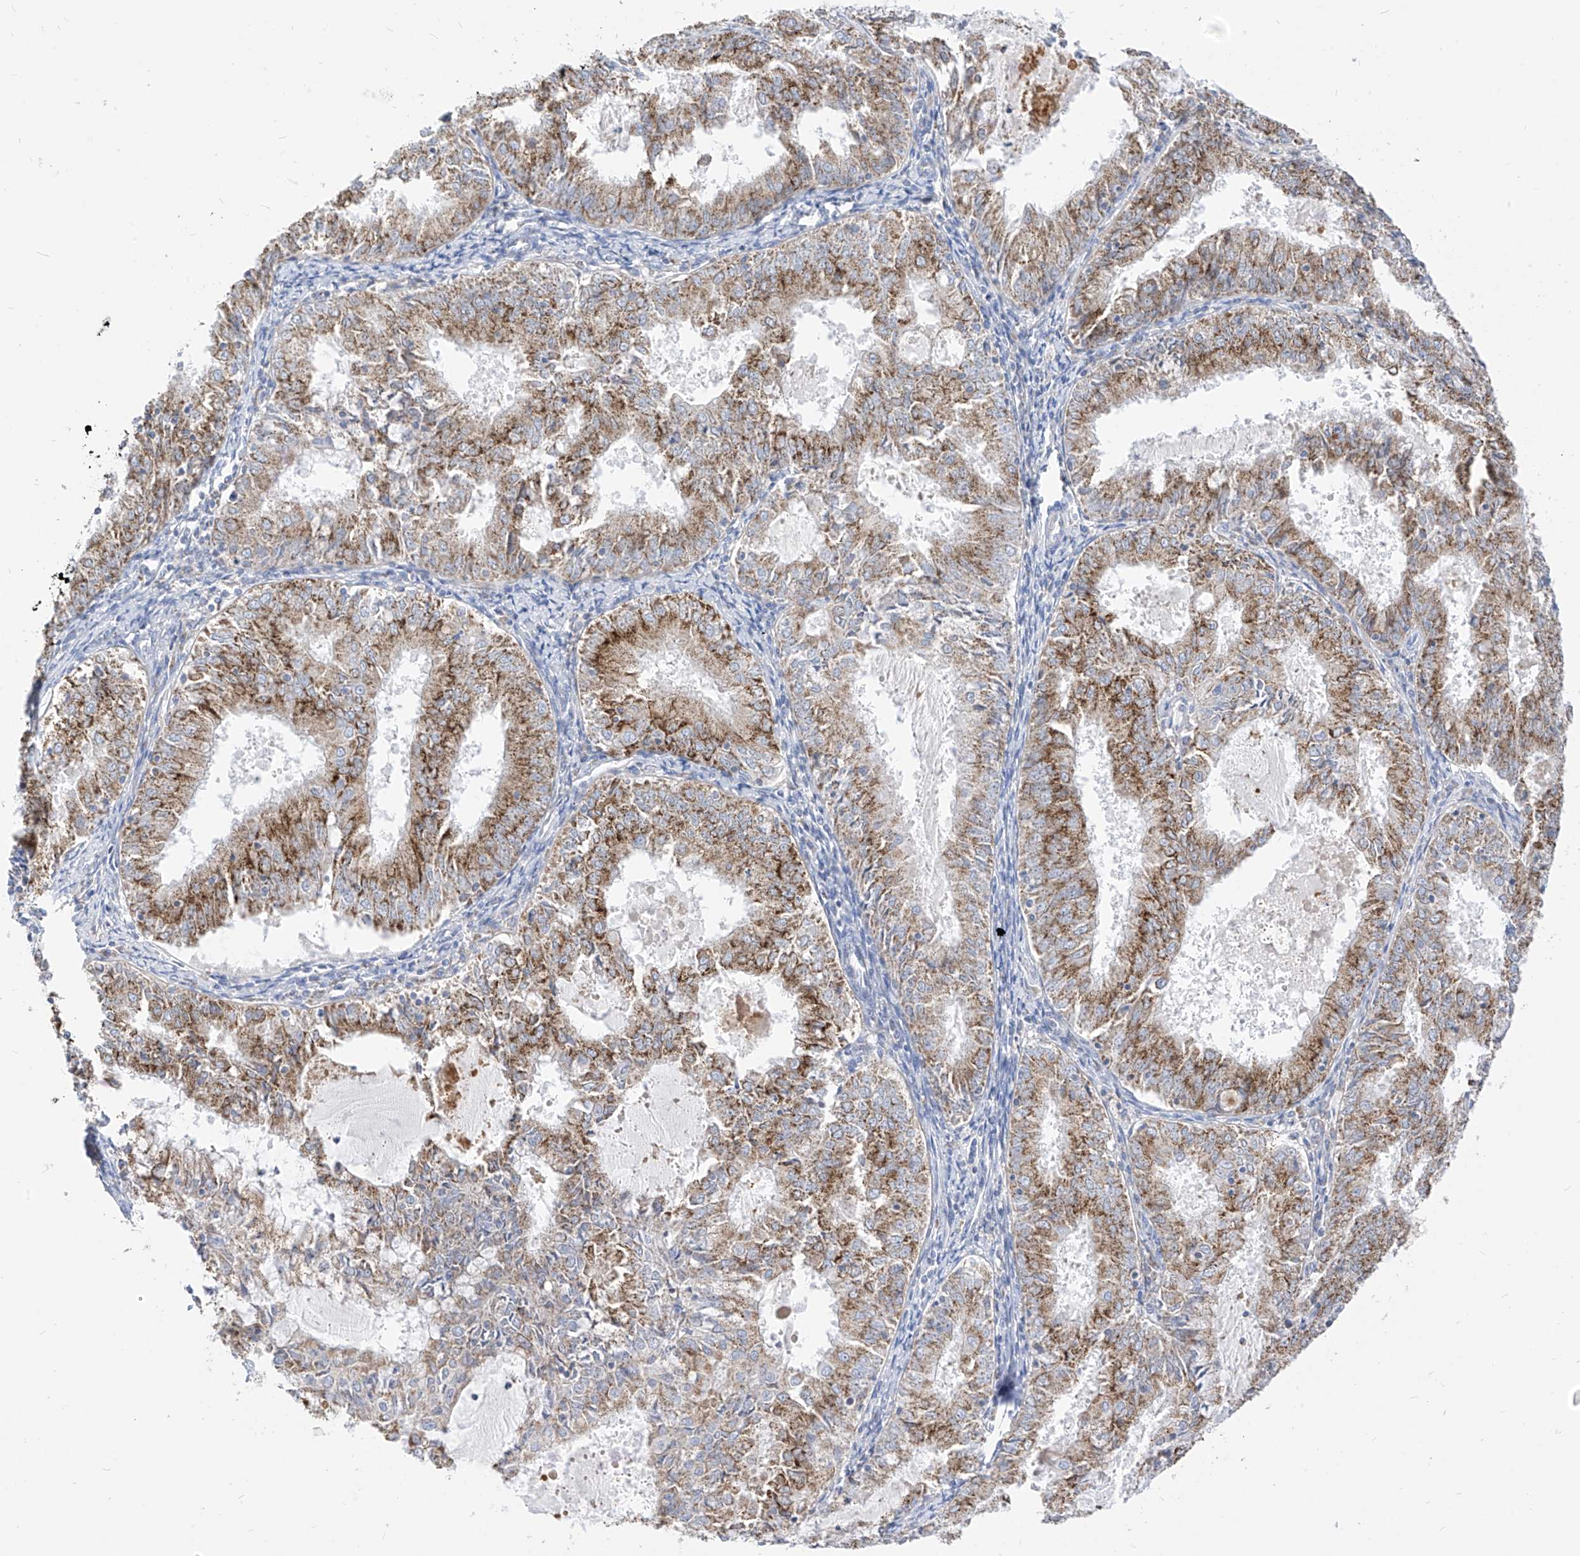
{"staining": {"intensity": "moderate", "quantity": ">75%", "location": "cytoplasmic/membranous"}, "tissue": "endometrial cancer", "cell_type": "Tumor cells", "image_type": "cancer", "snomed": [{"axis": "morphology", "description": "Adenocarcinoma, NOS"}, {"axis": "topography", "description": "Endometrium"}], "caption": "Endometrial cancer (adenocarcinoma) stained with a brown dye shows moderate cytoplasmic/membranous positive staining in approximately >75% of tumor cells.", "gene": "RASA2", "patient": {"sex": "female", "age": 57}}